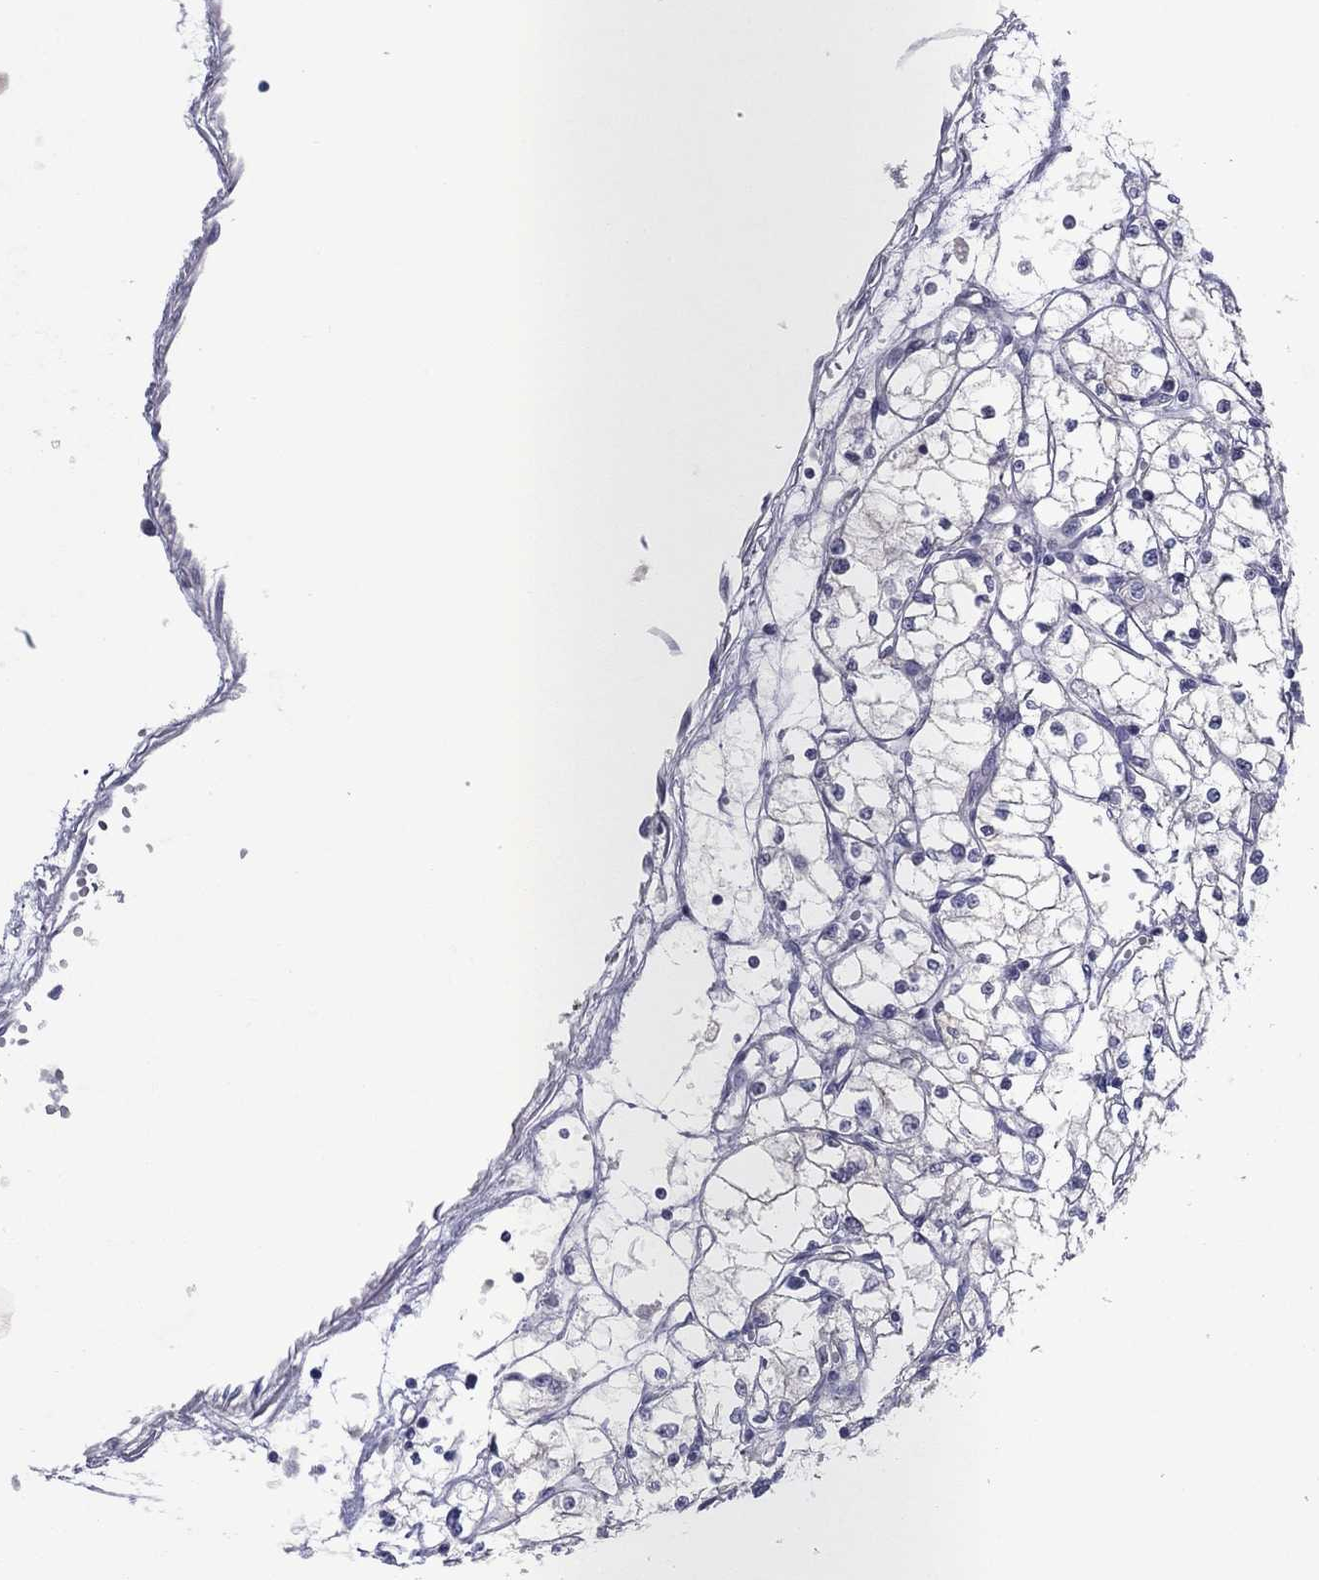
{"staining": {"intensity": "negative", "quantity": "none", "location": "none"}, "tissue": "renal cancer", "cell_type": "Tumor cells", "image_type": "cancer", "snomed": [{"axis": "morphology", "description": "Adenocarcinoma, NOS"}, {"axis": "topography", "description": "Kidney"}], "caption": "Tumor cells show no significant staining in renal adenocarcinoma.", "gene": "PLS1", "patient": {"sex": "male", "age": 67}}